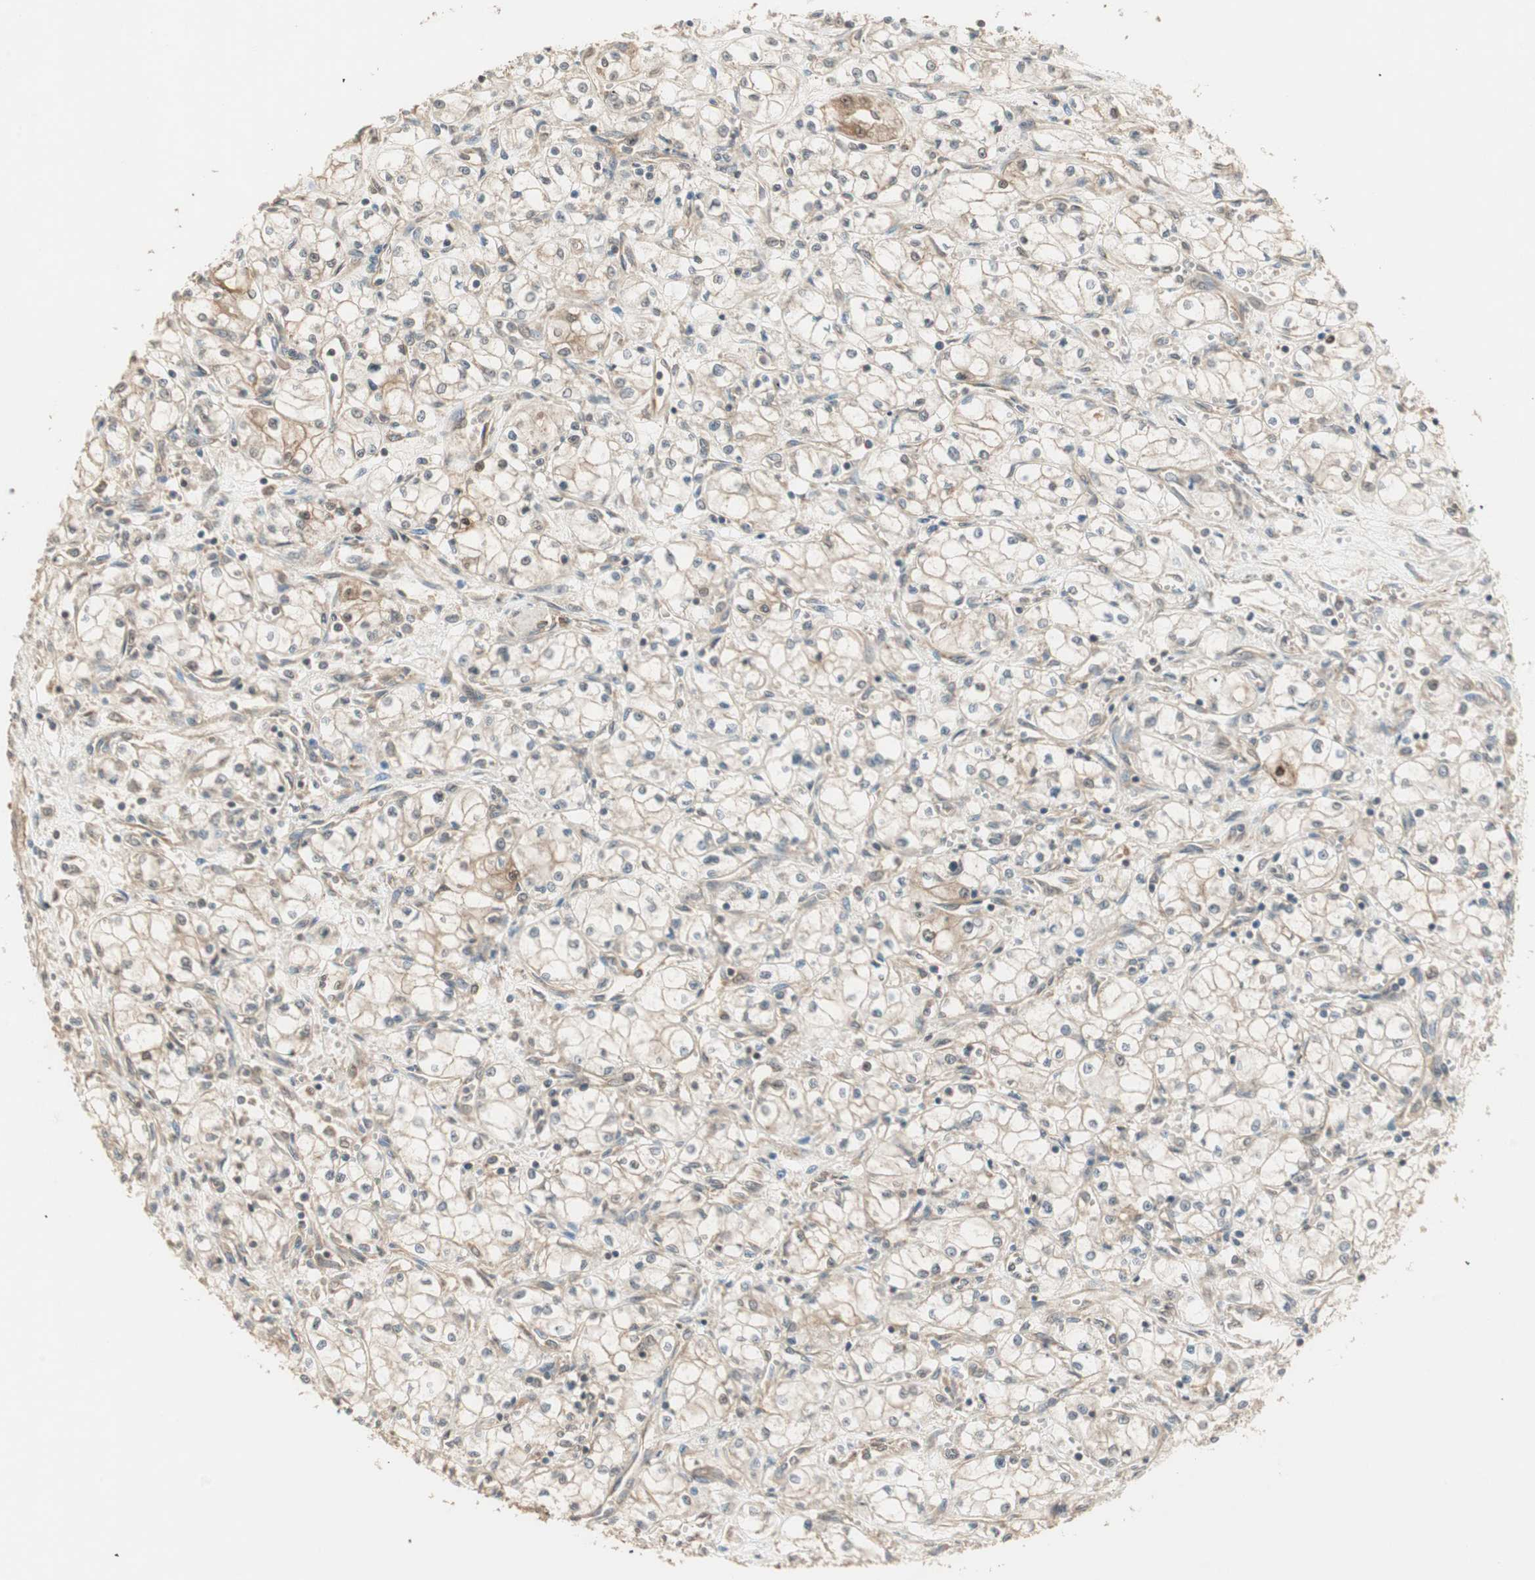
{"staining": {"intensity": "weak", "quantity": "25%-75%", "location": "cytoplasmic/membranous"}, "tissue": "renal cancer", "cell_type": "Tumor cells", "image_type": "cancer", "snomed": [{"axis": "morphology", "description": "Normal tissue, NOS"}, {"axis": "morphology", "description": "Adenocarcinoma, NOS"}, {"axis": "topography", "description": "Kidney"}], "caption": "Renal adenocarcinoma tissue shows weak cytoplasmic/membranous staining in approximately 25%-75% of tumor cells", "gene": "ZSCAN31", "patient": {"sex": "male", "age": 59}}